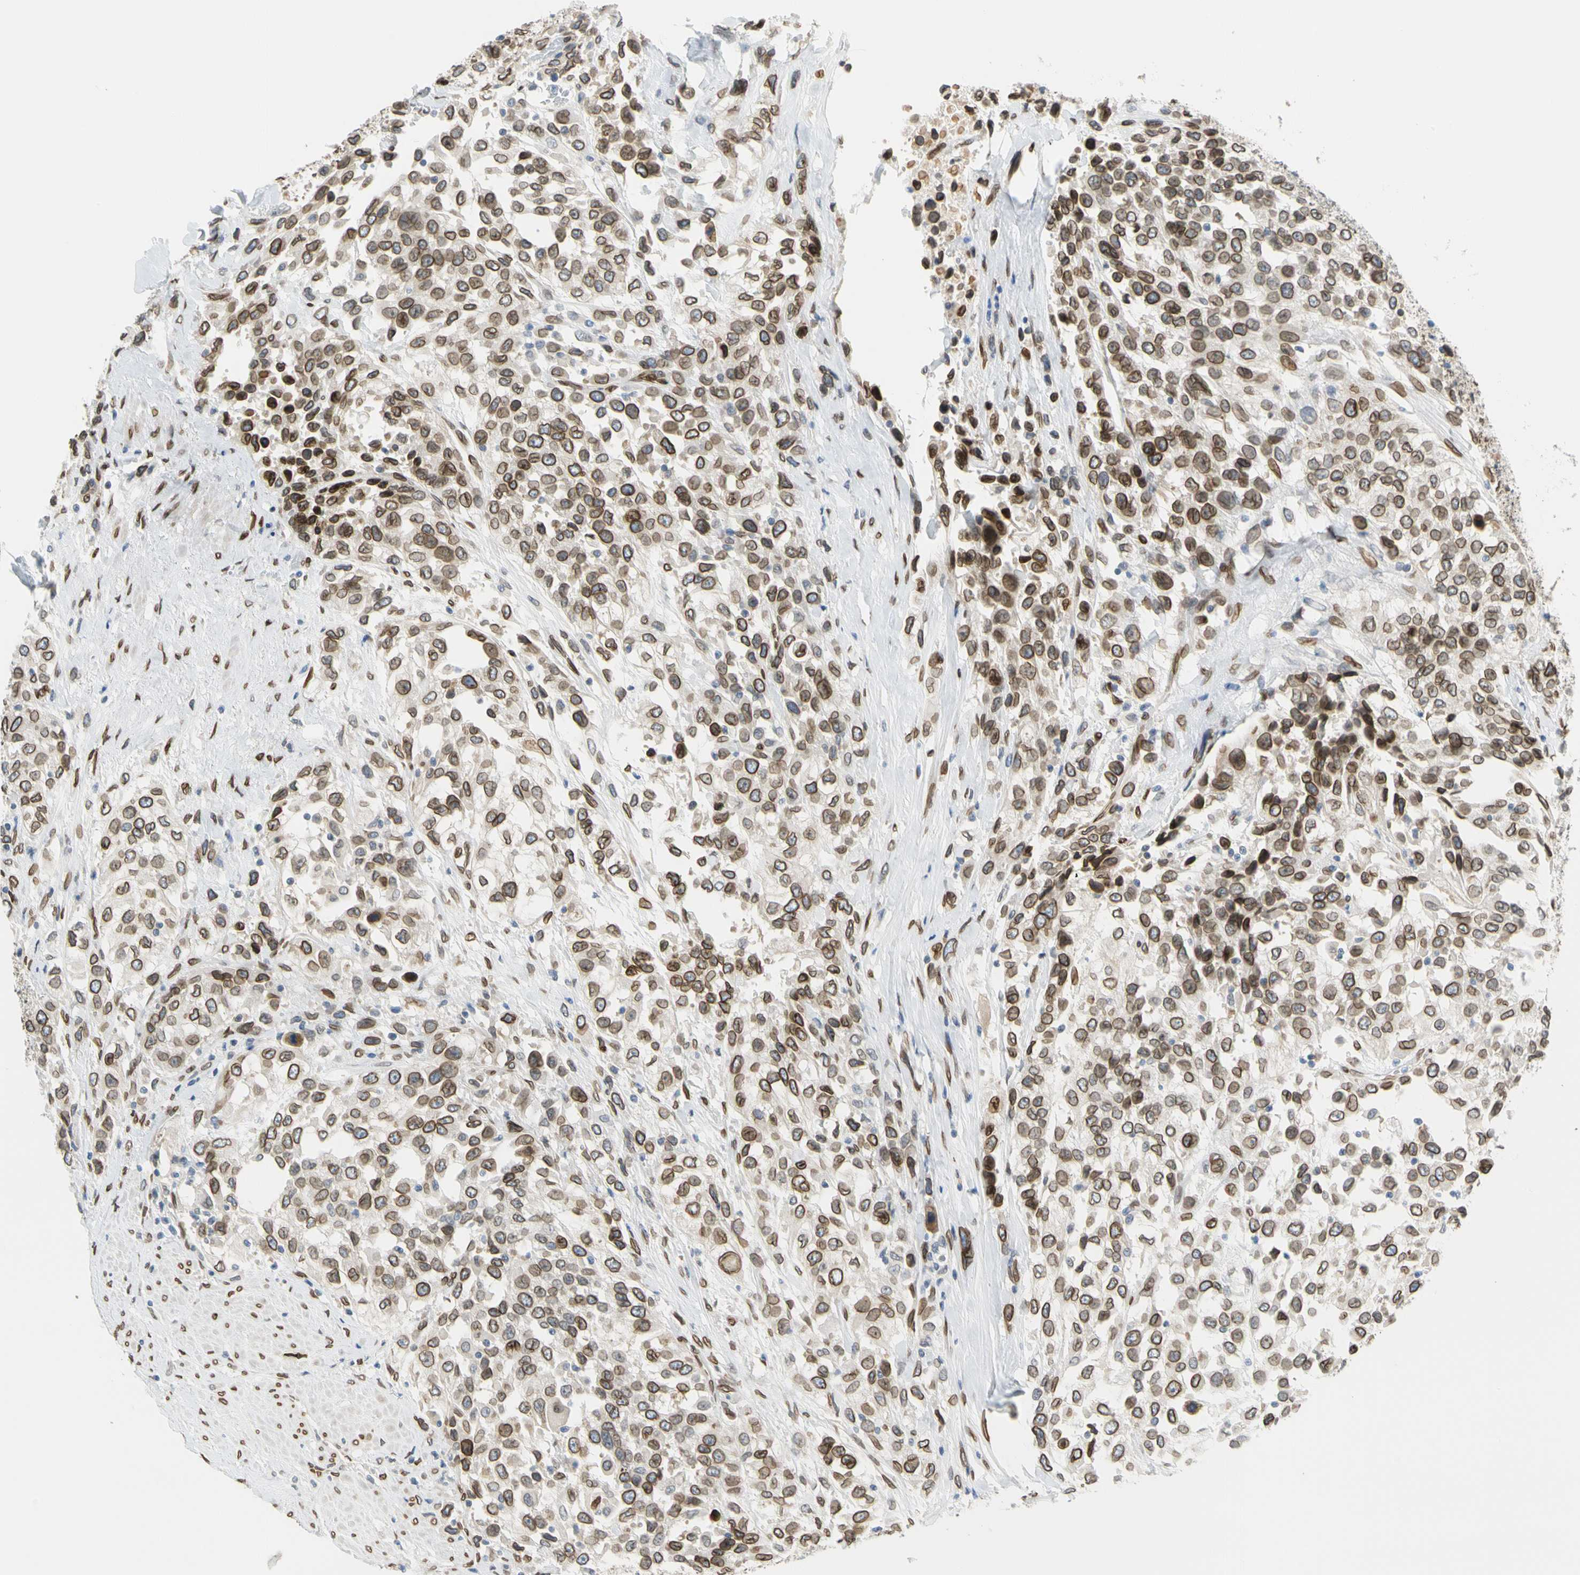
{"staining": {"intensity": "strong", "quantity": ">75%", "location": "cytoplasmic/membranous,nuclear"}, "tissue": "urothelial cancer", "cell_type": "Tumor cells", "image_type": "cancer", "snomed": [{"axis": "morphology", "description": "Urothelial carcinoma, High grade"}, {"axis": "topography", "description": "Urinary bladder"}], "caption": "Strong cytoplasmic/membranous and nuclear positivity is appreciated in about >75% of tumor cells in high-grade urothelial carcinoma. (DAB (3,3'-diaminobenzidine) = brown stain, brightfield microscopy at high magnification).", "gene": "SUN1", "patient": {"sex": "female", "age": 80}}